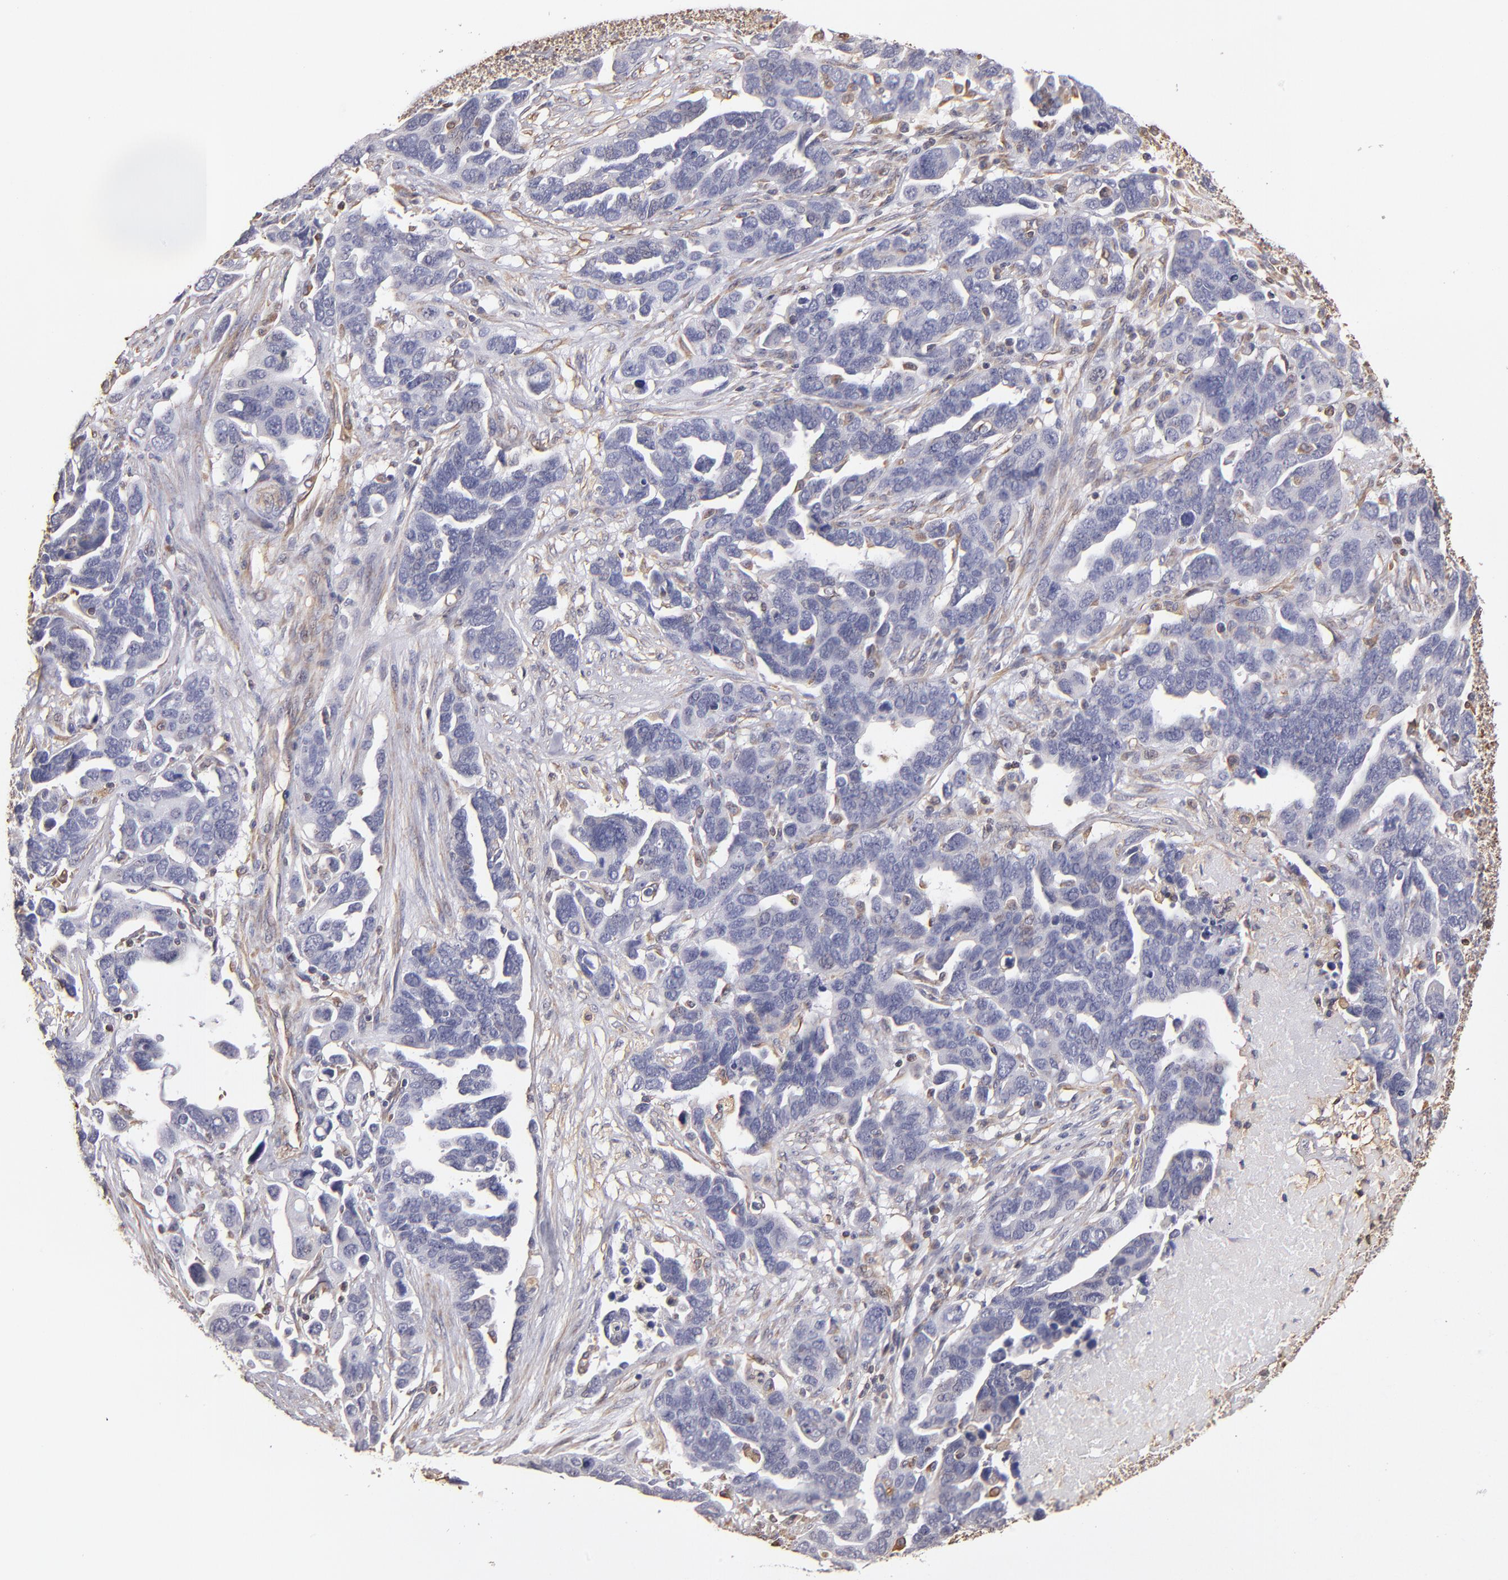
{"staining": {"intensity": "negative", "quantity": "none", "location": "none"}, "tissue": "ovarian cancer", "cell_type": "Tumor cells", "image_type": "cancer", "snomed": [{"axis": "morphology", "description": "Cystadenocarcinoma, serous, NOS"}, {"axis": "topography", "description": "Ovary"}], "caption": "There is no significant staining in tumor cells of ovarian serous cystadenocarcinoma.", "gene": "ABCC1", "patient": {"sex": "female", "age": 54}}